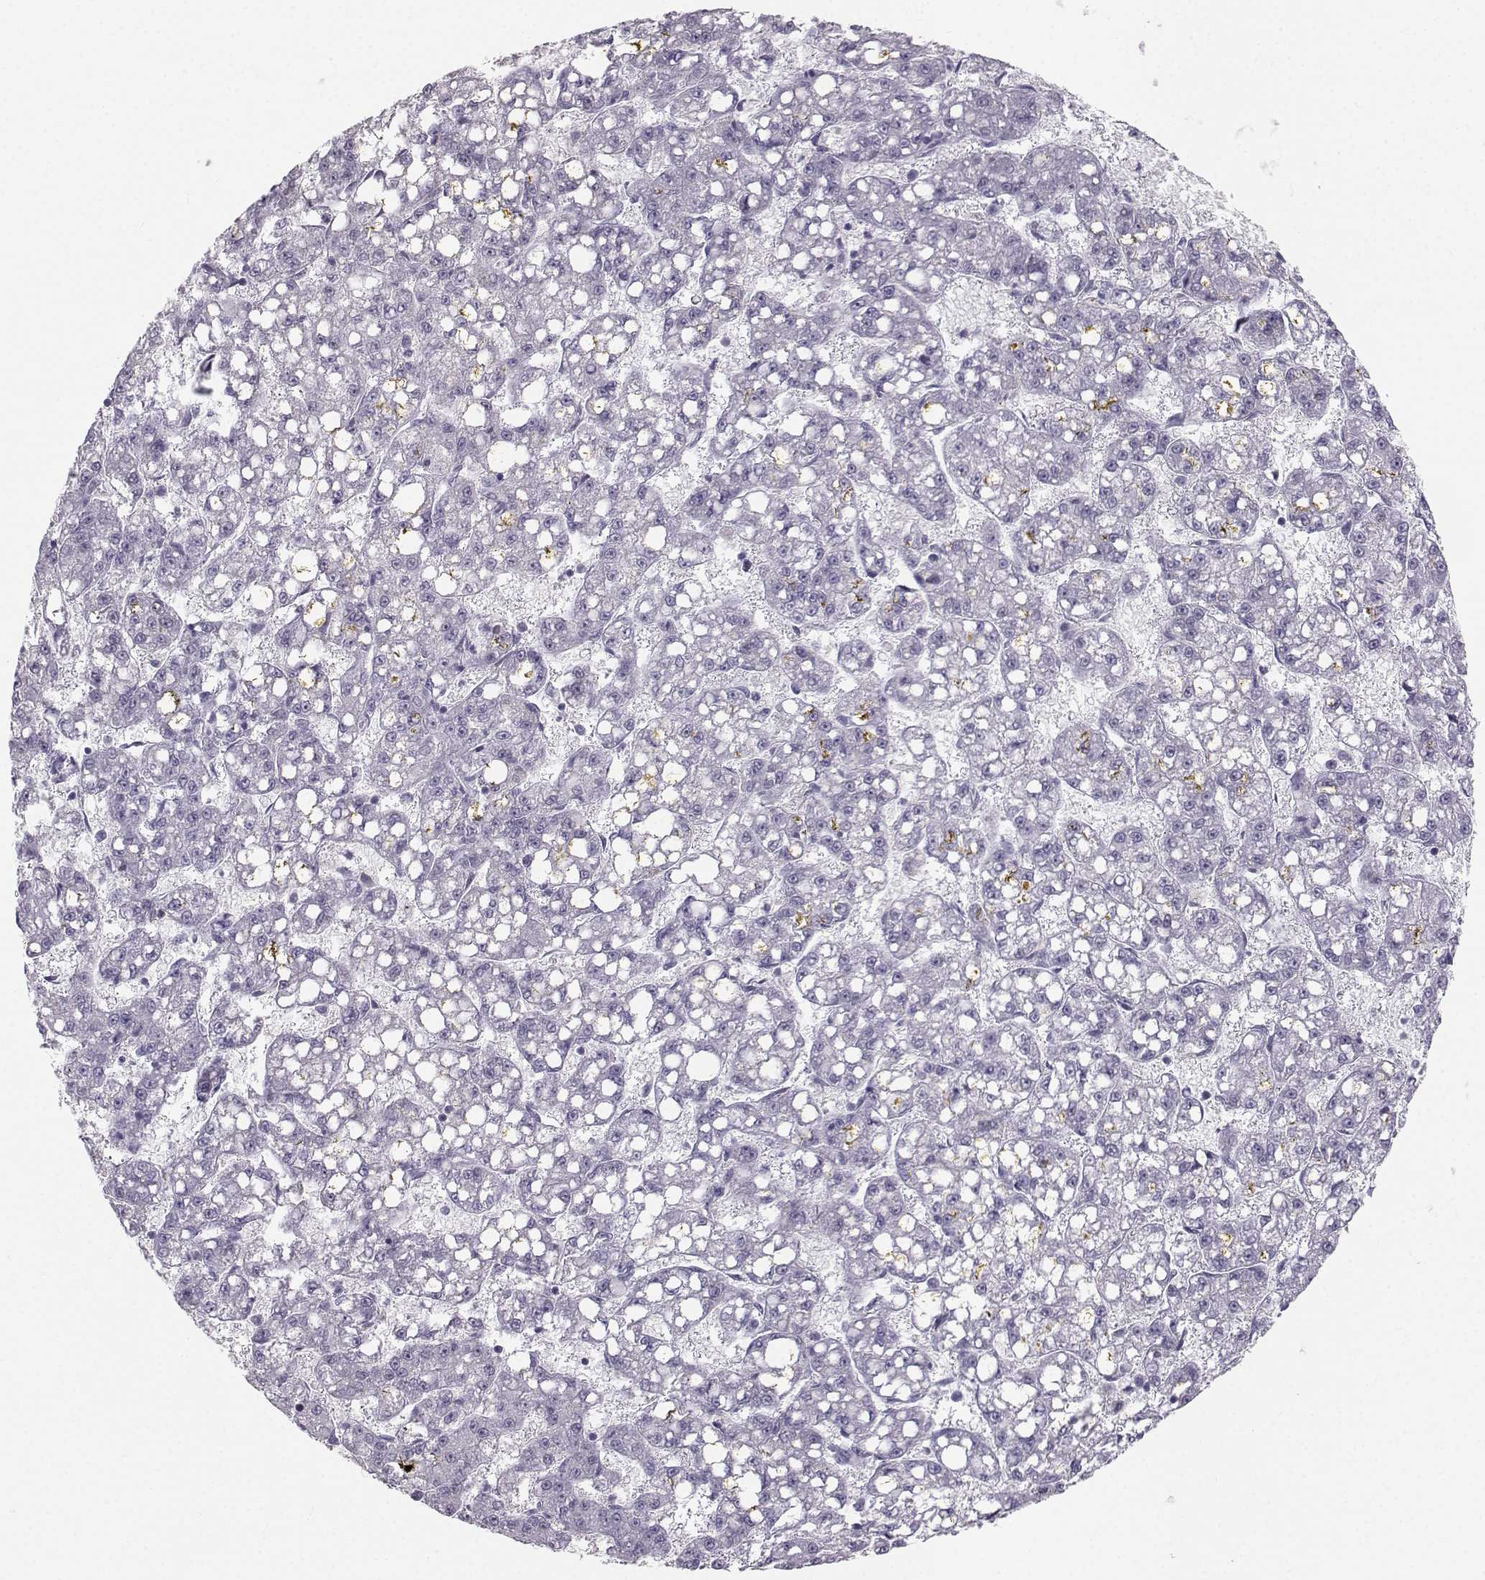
{"staining": {"intensity": "negative", "quantity": "none", "location": "none"}, "tissue": "liver cancer", "cell_type": "Tumor cells", "image_type": "cancer", "snomed": [{"axis": "morphology", "description": "Carcinoma, Hepatocellular, NOS"}, {"axis": "topography", "description": "Liver"}], "caption": "DAB immunohistochemical staining of liver cancer (hepatocellular carcinoma) demonstrates no significant staining in tumor cells.", "gene": "CASR", "patient": {"sex": "female", "age": 65}}